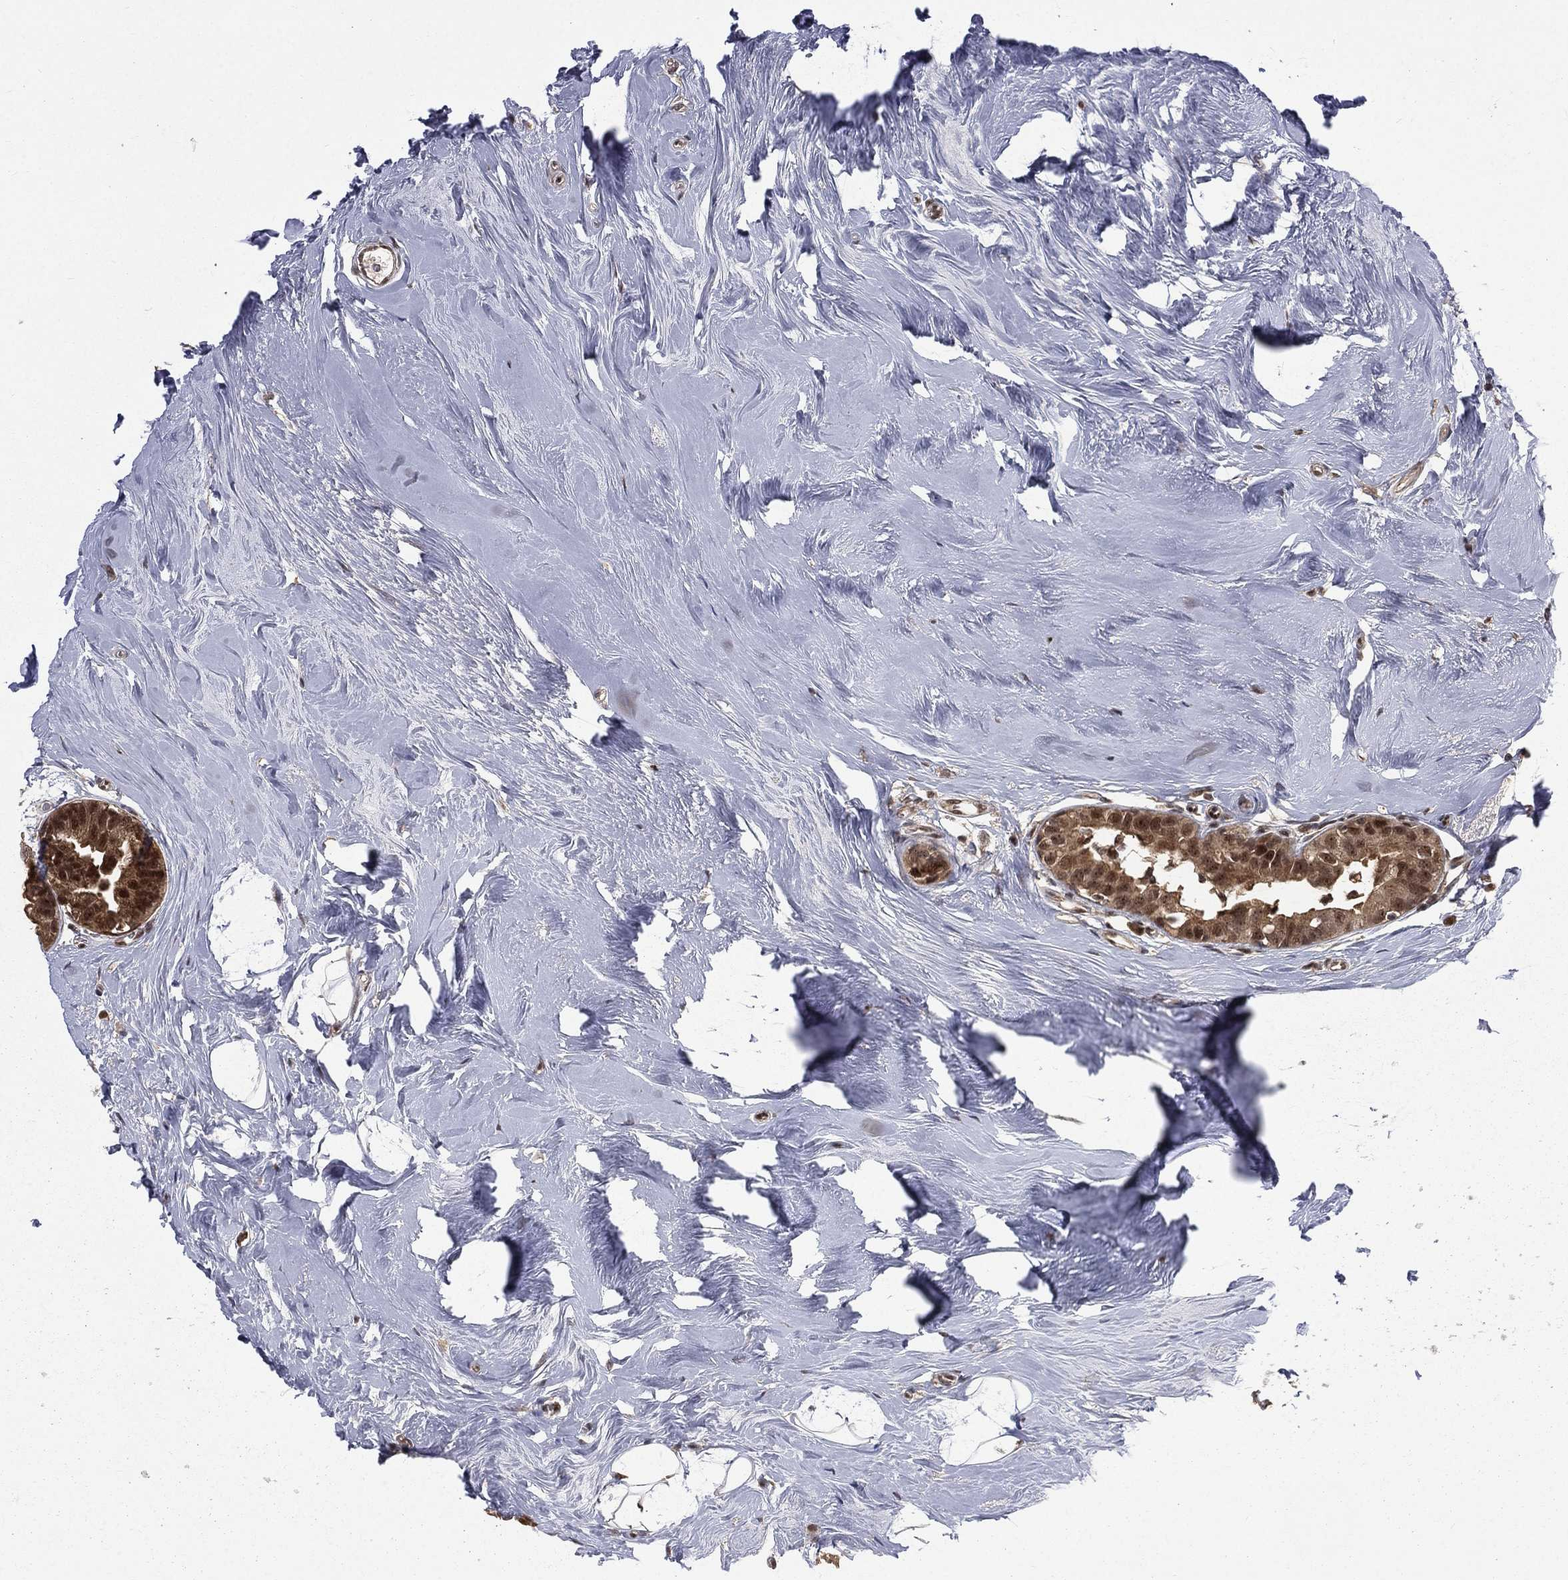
{"staining": {"intensity": "moderate", "quantity": ">75%", "location": "cytoplasmic/membranous,nuclear"}, "tissue": "breast cancer", "cell_type": "Tumor cells", "image_type": "cancer", "snomed": [{"axis": "morphology", "description": "Duct carcinoma"}, {"axis": "topography", "description": "Breast"}], "caption": "Immunohistochemistry (IHC) (DAB) staining of human breast cancer (infiltrating ductal carcinoma) exhibits moderate cytoplasmic/membranous and nuclear protein staining in about >75% of tumor cells.", "gene": "JMJD6", "patient": {"sex": "female", "age": 55}}